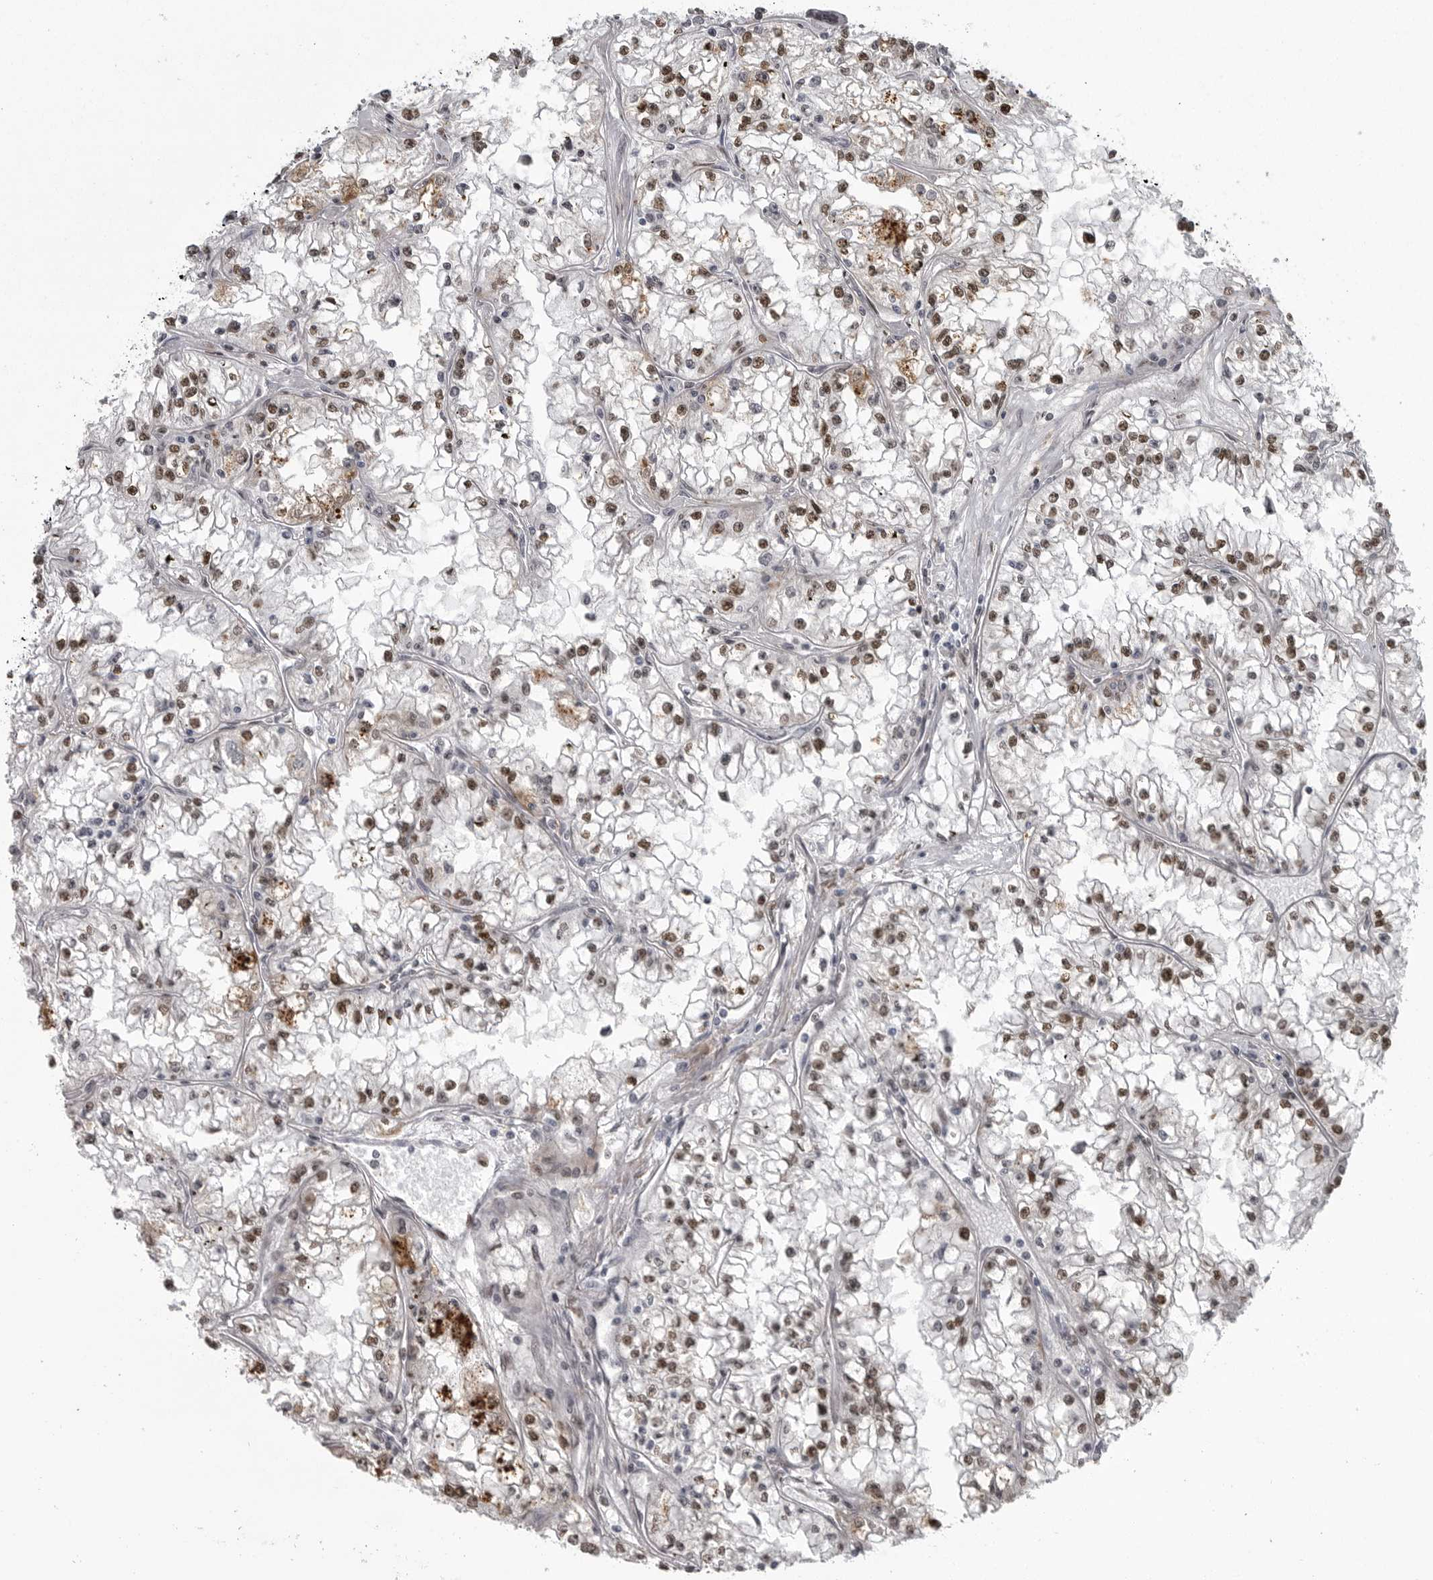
{"staining": {"intensity": "moderate", "quantity": ">75%", "location": "nuclear"}, "tissue": "renal cancer", "cell_type": "Tumor cells", "image_type": "cancer", "snomed": [{"axis": "morphology", "description": "Adenocarcinoma, NOS"}, {"axis": "topography", "description": "Kidney"}], "caption": "Renal cancer (adenocarcinoma) tissue reveals moderate nuclear staining in about >75% of tumor cells, visualized by immunohistochemistry.", "gene": "HMGN3", "patient": {"sex": "male", "age": 56}}